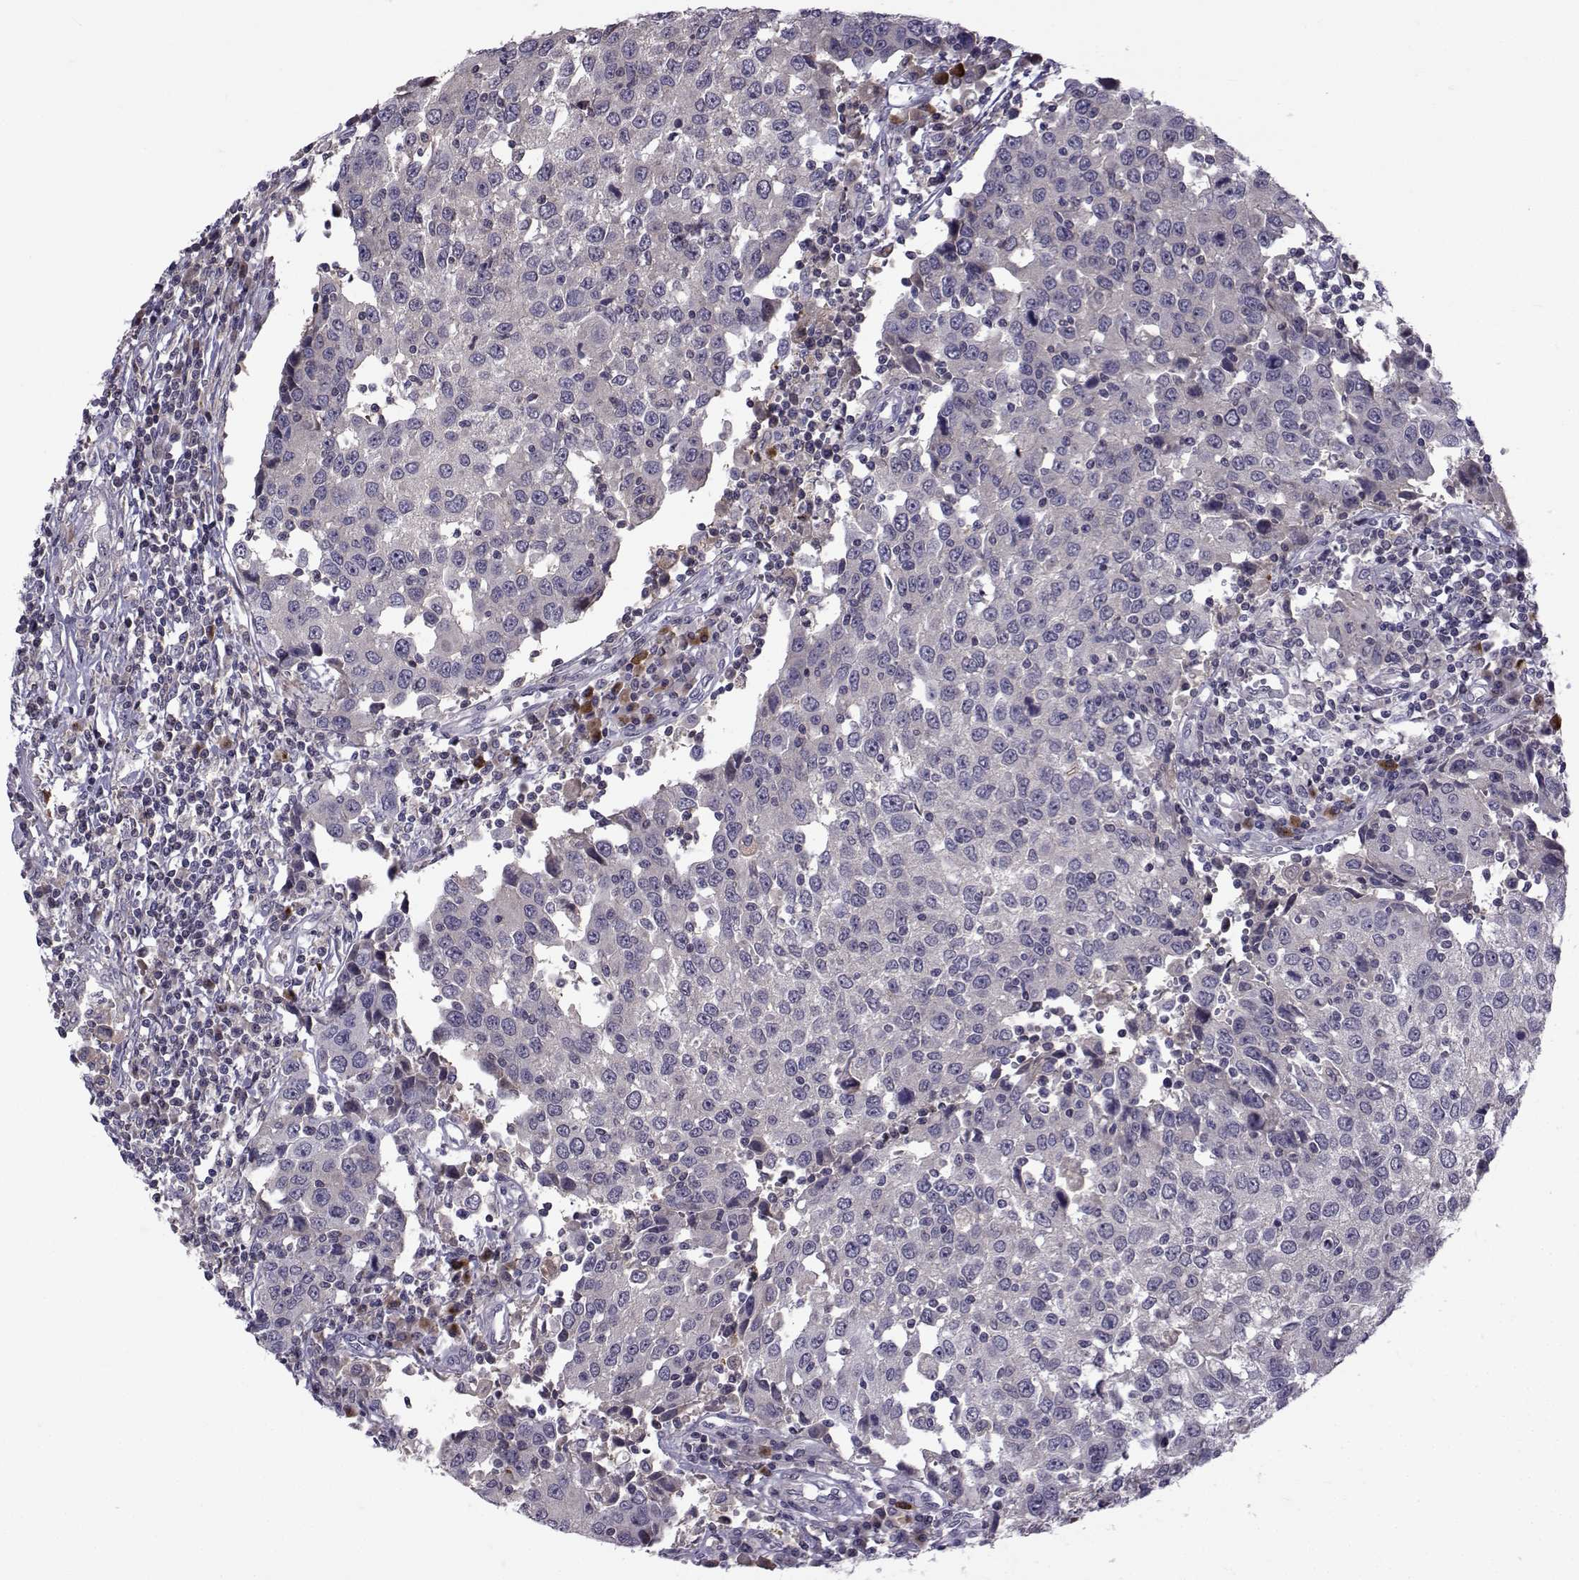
{"staining": {"intensity": "negative", "quantity": "none", "location": "none"}, "tissue": "urothelial cancer", "cell_type": "Tumor cells", "image_type": "cancer", "snomed": [{"axis": "morphology", "description": "Urothelial carcinoma, High grade"}, {"axis": "topography", "description": "Urinary bladder"}], "caption": "A photomicrograph of human urothelial cancer is negative for staining in tumor cells. (DAB immunohistochemistry (IHC) visualized using brightfield microscopy, high magnification).", "gene": "TNFRSF11B", "patient": {"sex": "female", "age": 85}}